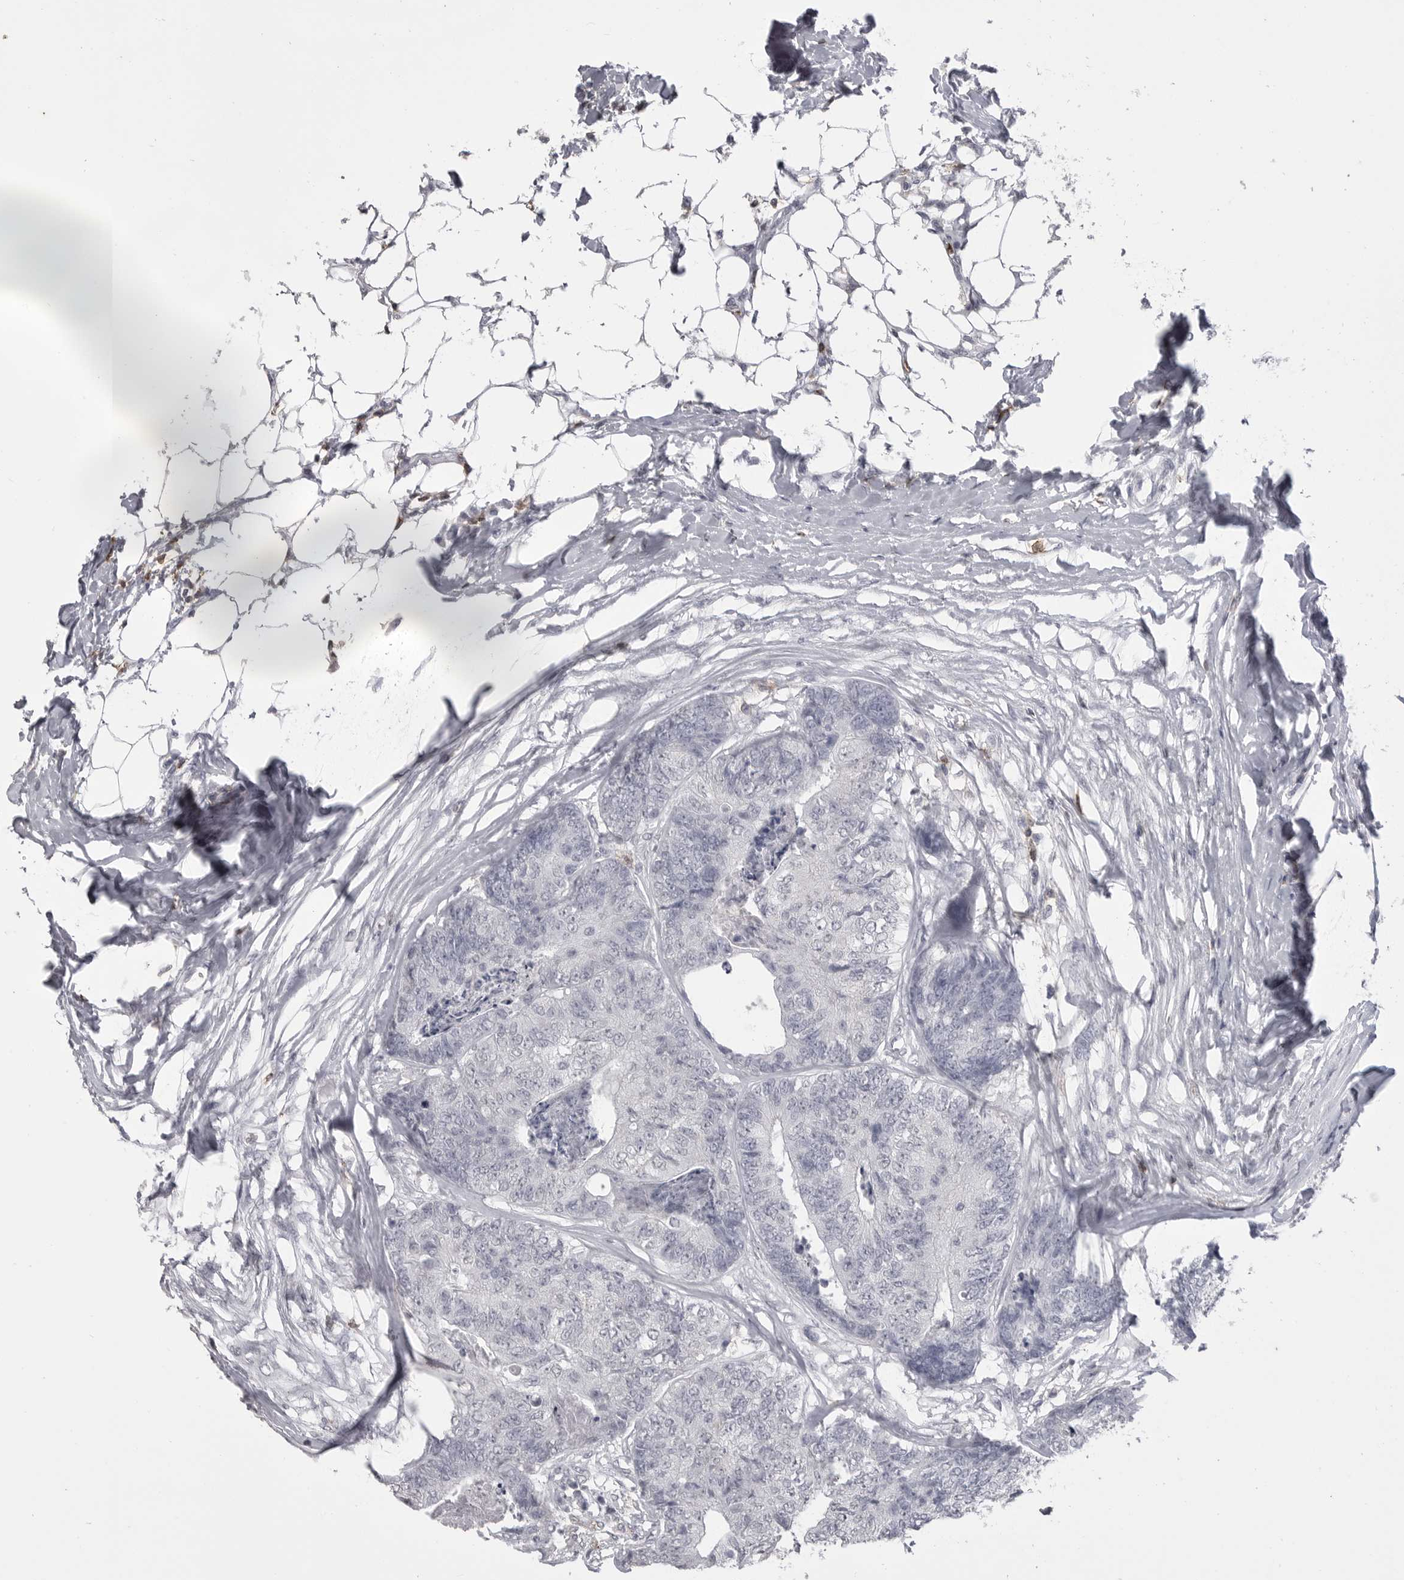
{"staining": {"intensity": "negative", "quantity": "none", "location": "none"}, "tissue": "colorectal cancer", "cell_type": "Tumor cells", "image_type": "cancer", "snomed": [{"axis": "morphology", "description": "Adenocarcinoma, NOS"}, {"axis": "topography", "description": "Colon"}], "caption": "High magnification brightfield microscopy of colorectal cancer stained with DAB (3,3'-diaminobenzidine) (brown) and counterstained with hematoxylin (blue): tumor cells show no significant staining.", "gene": "ITGAL", "patient": {"sex": "female", "age": 67}}